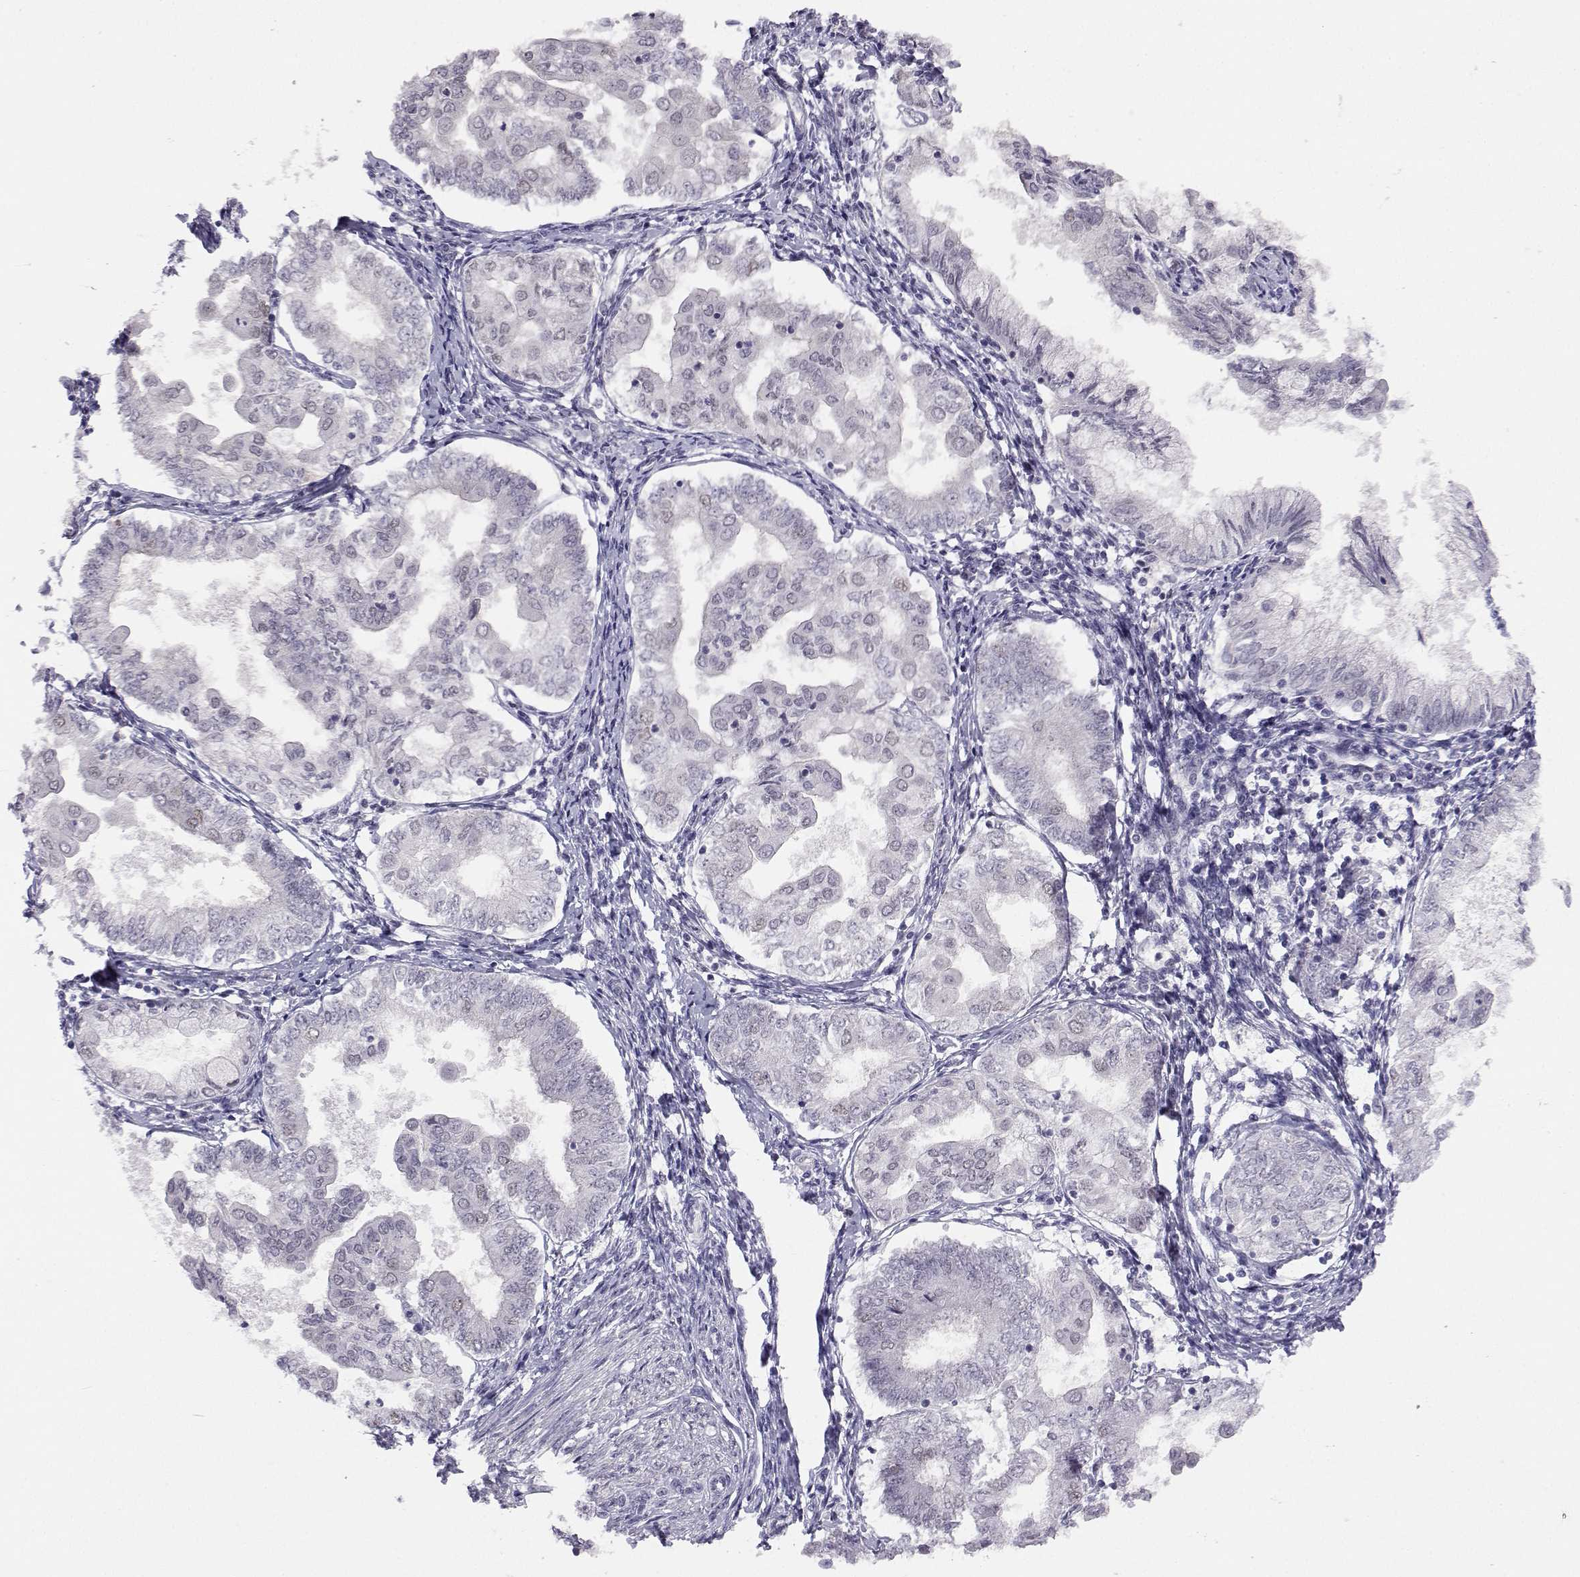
{"staining": {"intensity": "negative", "quantity": "none", "location": "none"}, "tissue": "endometrial cancer", "cell_type": "Tumor cells", "image_type": "cancer", "snomed": [{"axis": "morphology", "description": "Adenocarcinoma, NOS"}, {"axis": "topography", "description": "Endometrium"}], "caption": "The IHC image has no significant staining in tumor cells of adenocarcinoma (endometrial) tissue.", "gene": "MED26", "patient": {"sex": "female", "age": 68}}